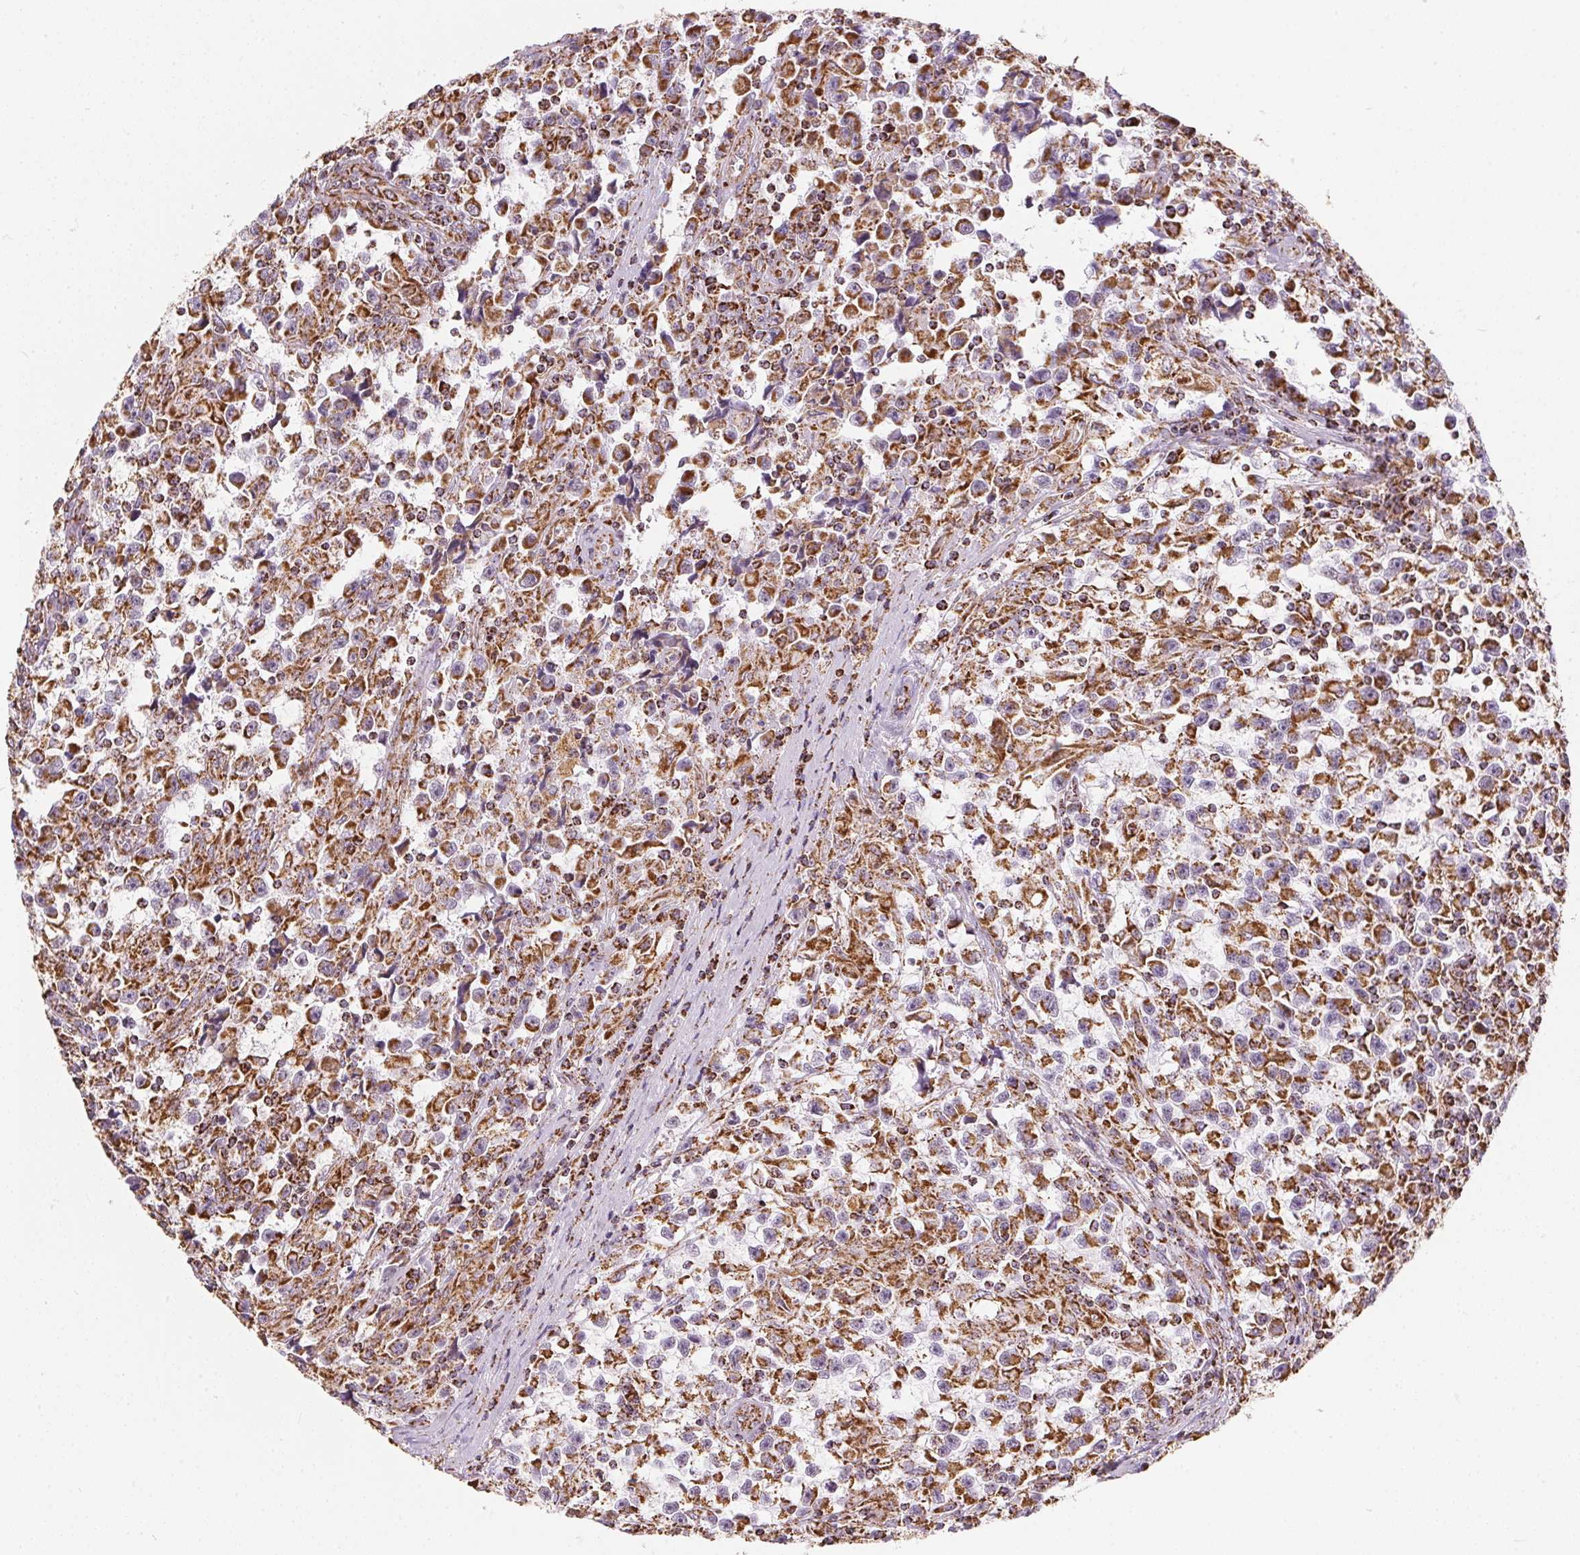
{"staining": {"intensity": "strong", "quantity": ">75%", "location": "cytoplasmic/membranous"}, "tissue": "testis cancer", "cell_type": "Tumor cells", "image_type": "cancer", "snomed": [{"axis": "morphology", "description": "Seminoma, NOS"}, {"axis": "topography", "description": "Testis"}], "caption": "Immunohistochemistry image of human testis cancer (seminoma) stained for a protein (brown), which demonstrates high levels of strong cytoplasmic/membranous staining in about >75% of tumor cells.", "gene": "MAPK11", "patient": {"sex": "male", "age": 31}}